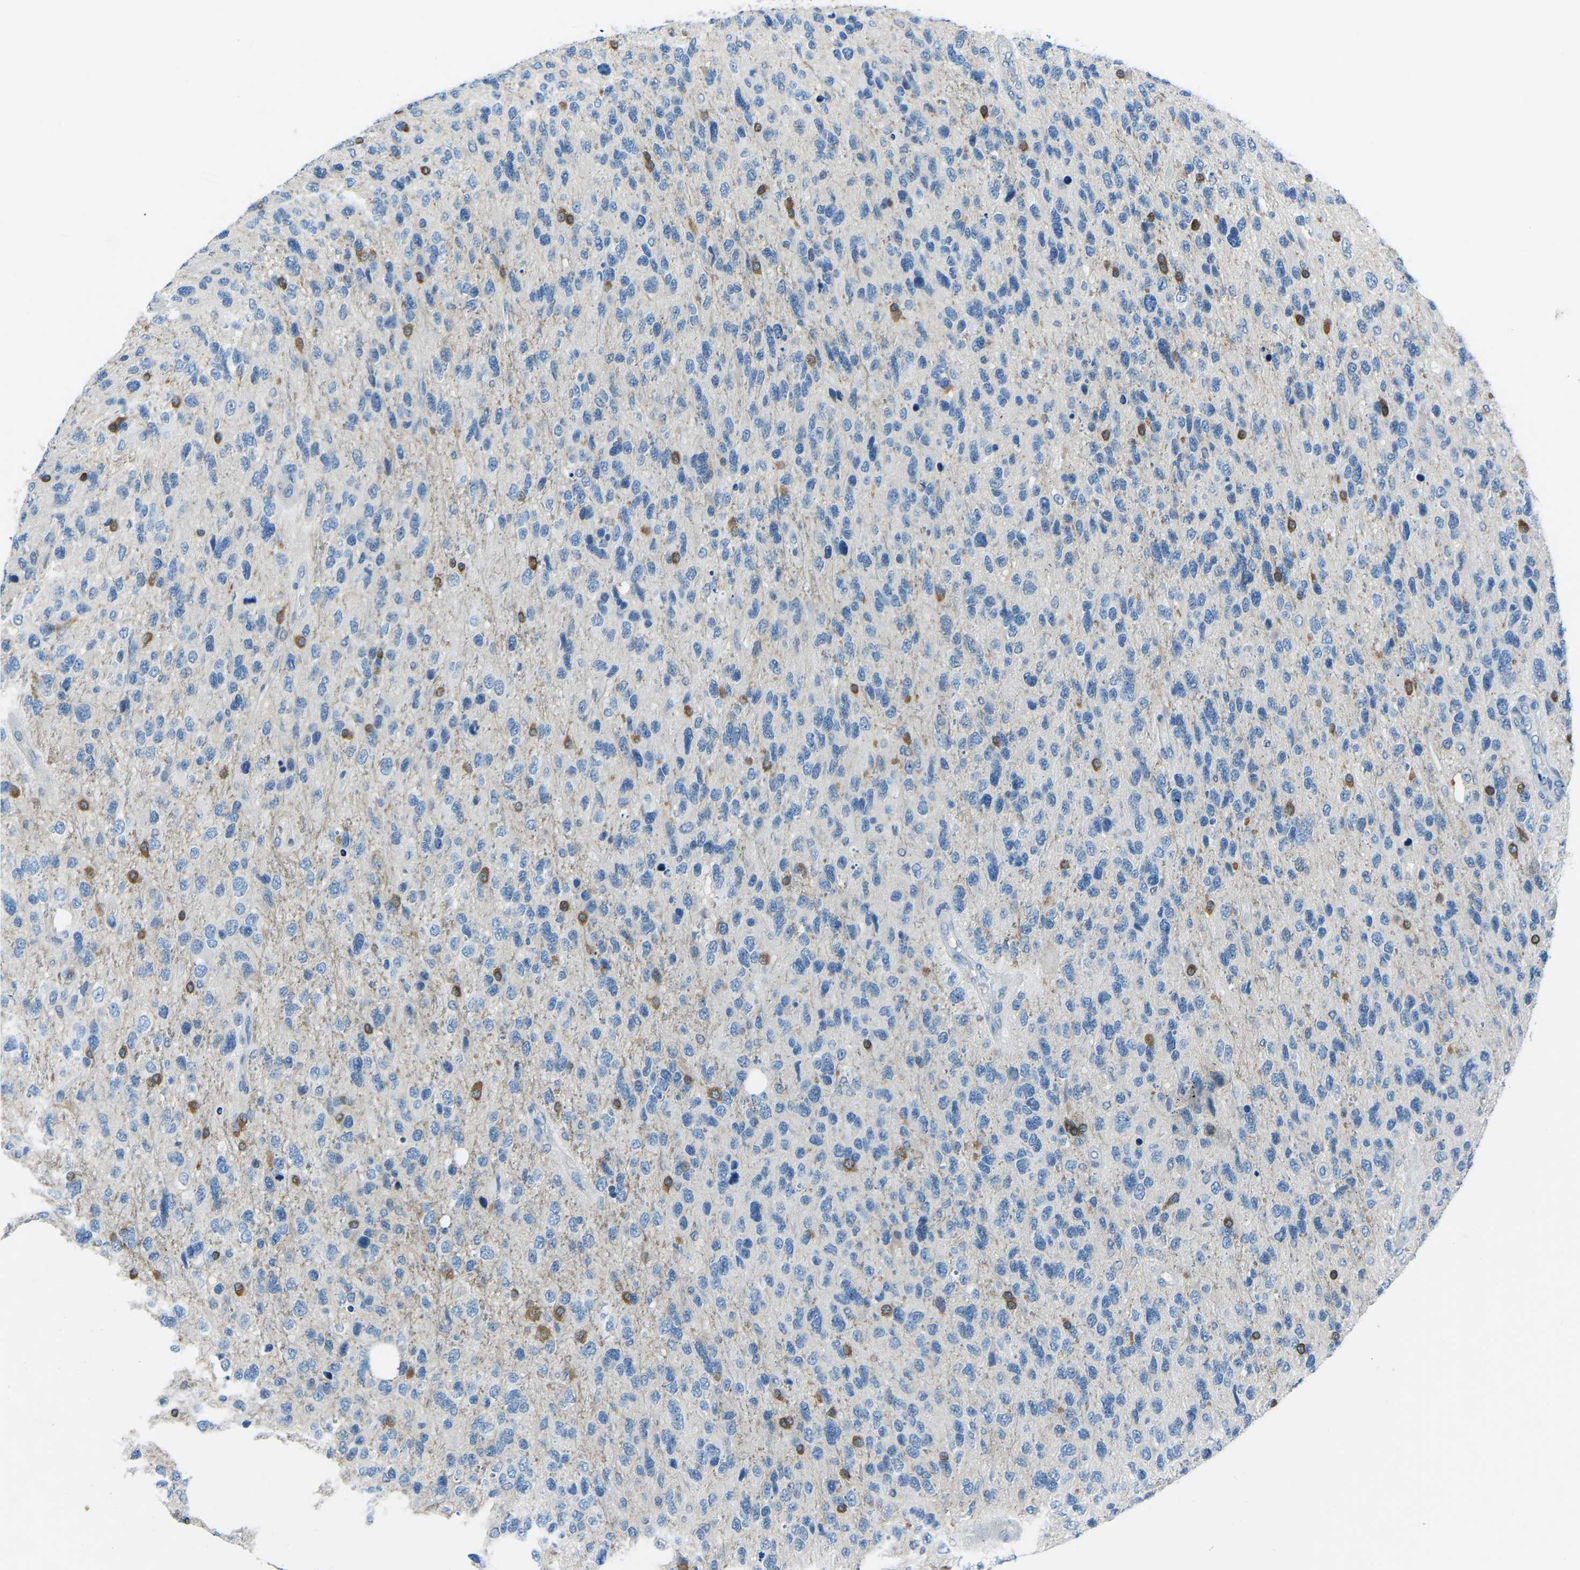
{"staining": {"intensity": "negative", "quantity": "none", "location": "none"}, "tissue": "glioma", "cell_type": "Tumor cells", "image_type": "cancer", "snomed": [{"axis": "morphology", "description": "Glioma, malignant, High grade"}, {"axis": "topography", "description": "Brain"}], "caption": "Protein analysis of malignant glioma (high-grade) shows no significant staining in tumor cells. The staining is performed using DAB (3,3'-diaminobenzidine) brown chromogen with nuclei counter-stained in using hematoxylin.", "gene": "XIRP1", "patient": {"sex": "female", "age": 58}}